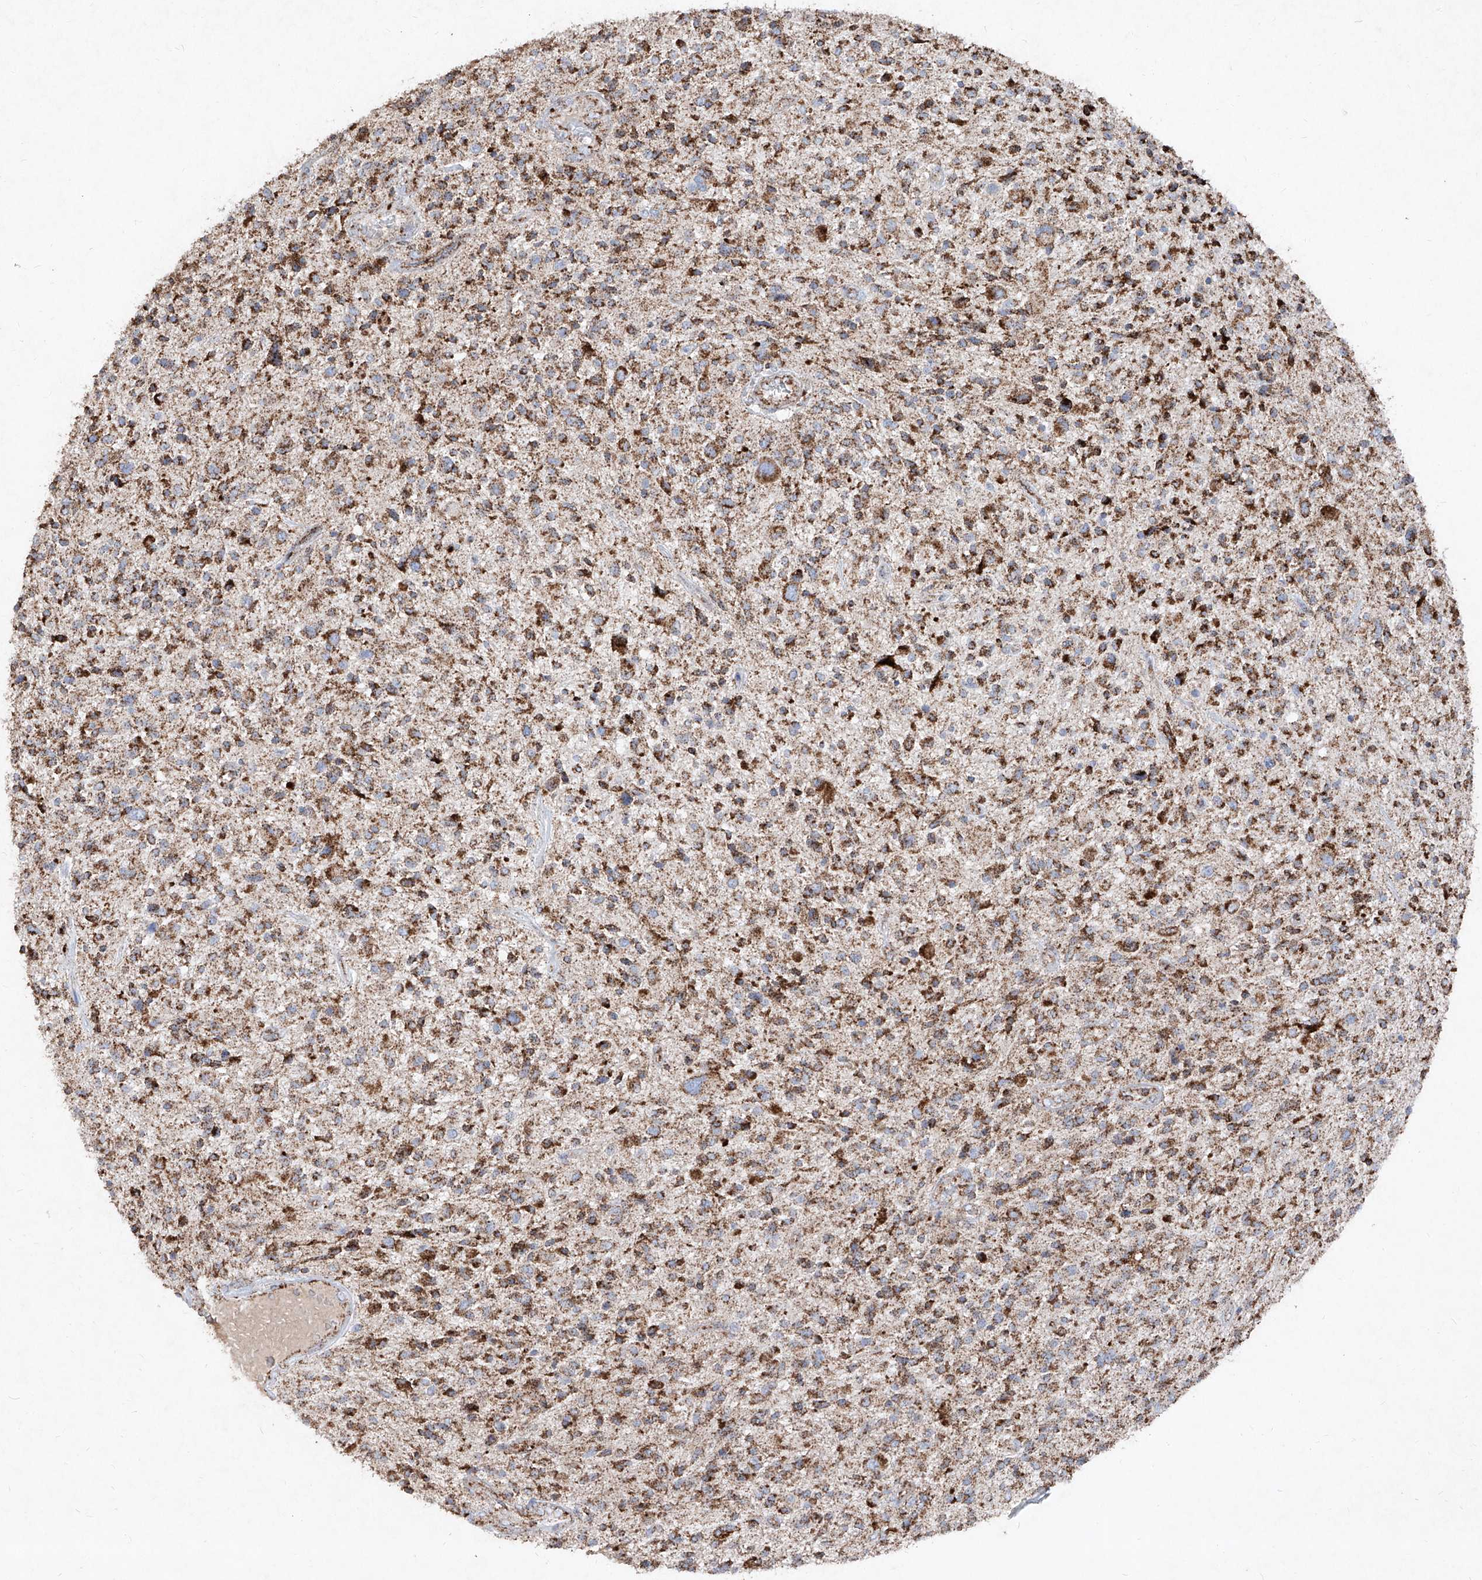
{"staining": {"intensity": "moderate", "quantity": ">75%", "location": "cytoplasmic/membranous"}, "tissue": "glioma", "cell_type": "Tumor cells", "image_type": "cancer", "snomed": [{"axis": "morphology", "description": "Glioma, malignant, High grade"}, {"axis": "topography", "description": "Brain"}], "caption": "The histopathology image exhibits staining of glioma, revealing moderate cytoplasmic/membranous protein expression (brown color) within tumor cells. (DAB (3,3'-diaminobenzidine) IHC, brown staining for protein, blue staining for nuclei).", "gene": "ABCD3", "patient": {"sex": "male", "age": 47}}